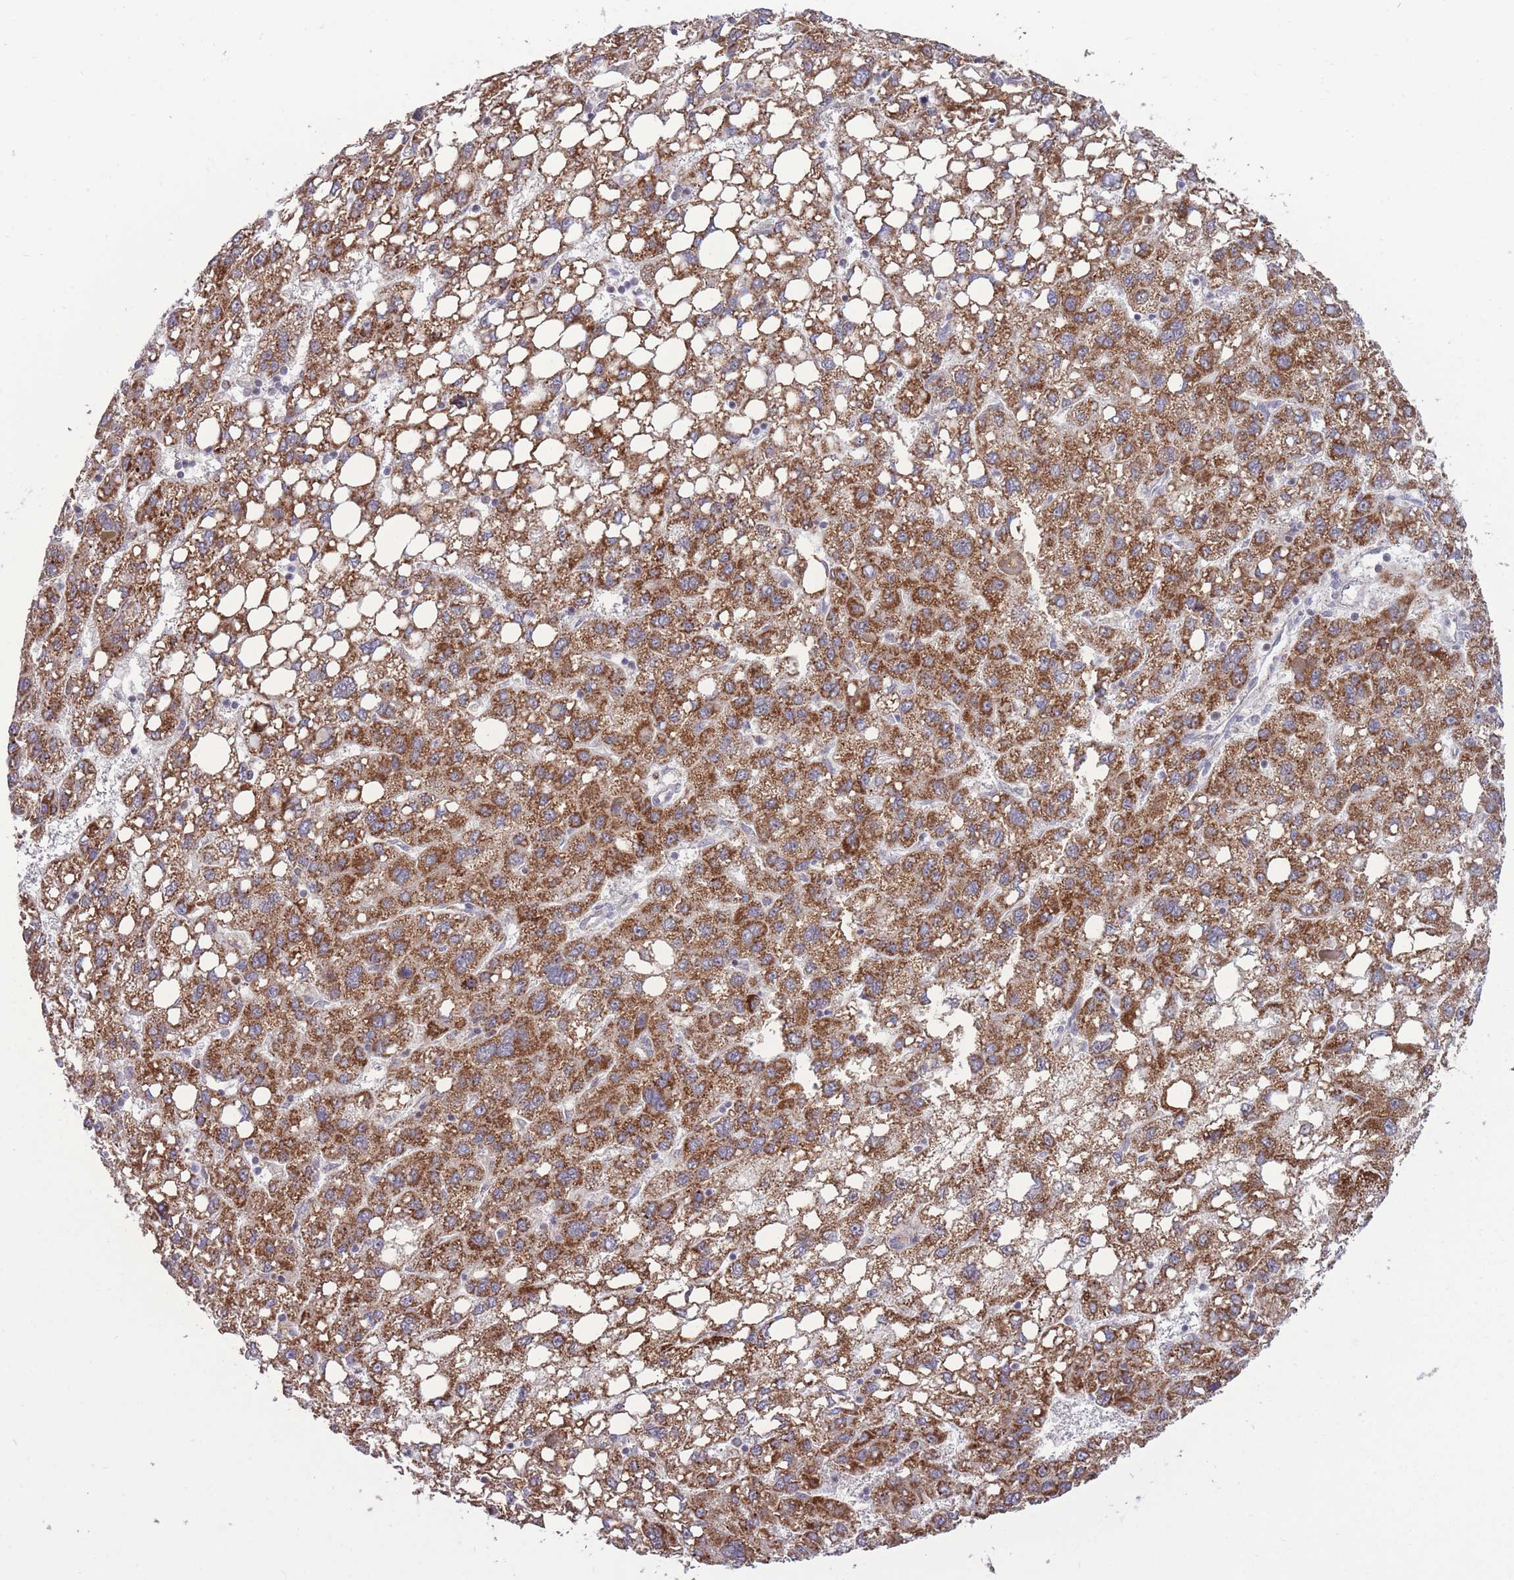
{"staining": {"intensity": "strong", "quantity": ">75%", "location": "cytoplasmic/membranous"}, "tissue": "liver cancer", "cell_type": "Tumor cells", "image_type": "cancer", "snomed": [{"axis": "morphology", "description": "Carcinoma, Hepatocellular, NOS"}, {"axis": "topography", "description": "Liver"}], "caption": "There is high levels of strong cytoplasmic/membranous positivity in tumor cells of liver cancer (hepatocellular carcinoma), as demonstrated by immunohistochemical staining (brown color).", "gene": "MCIDAS", "patient": {"sex": "female", "age": 82}}